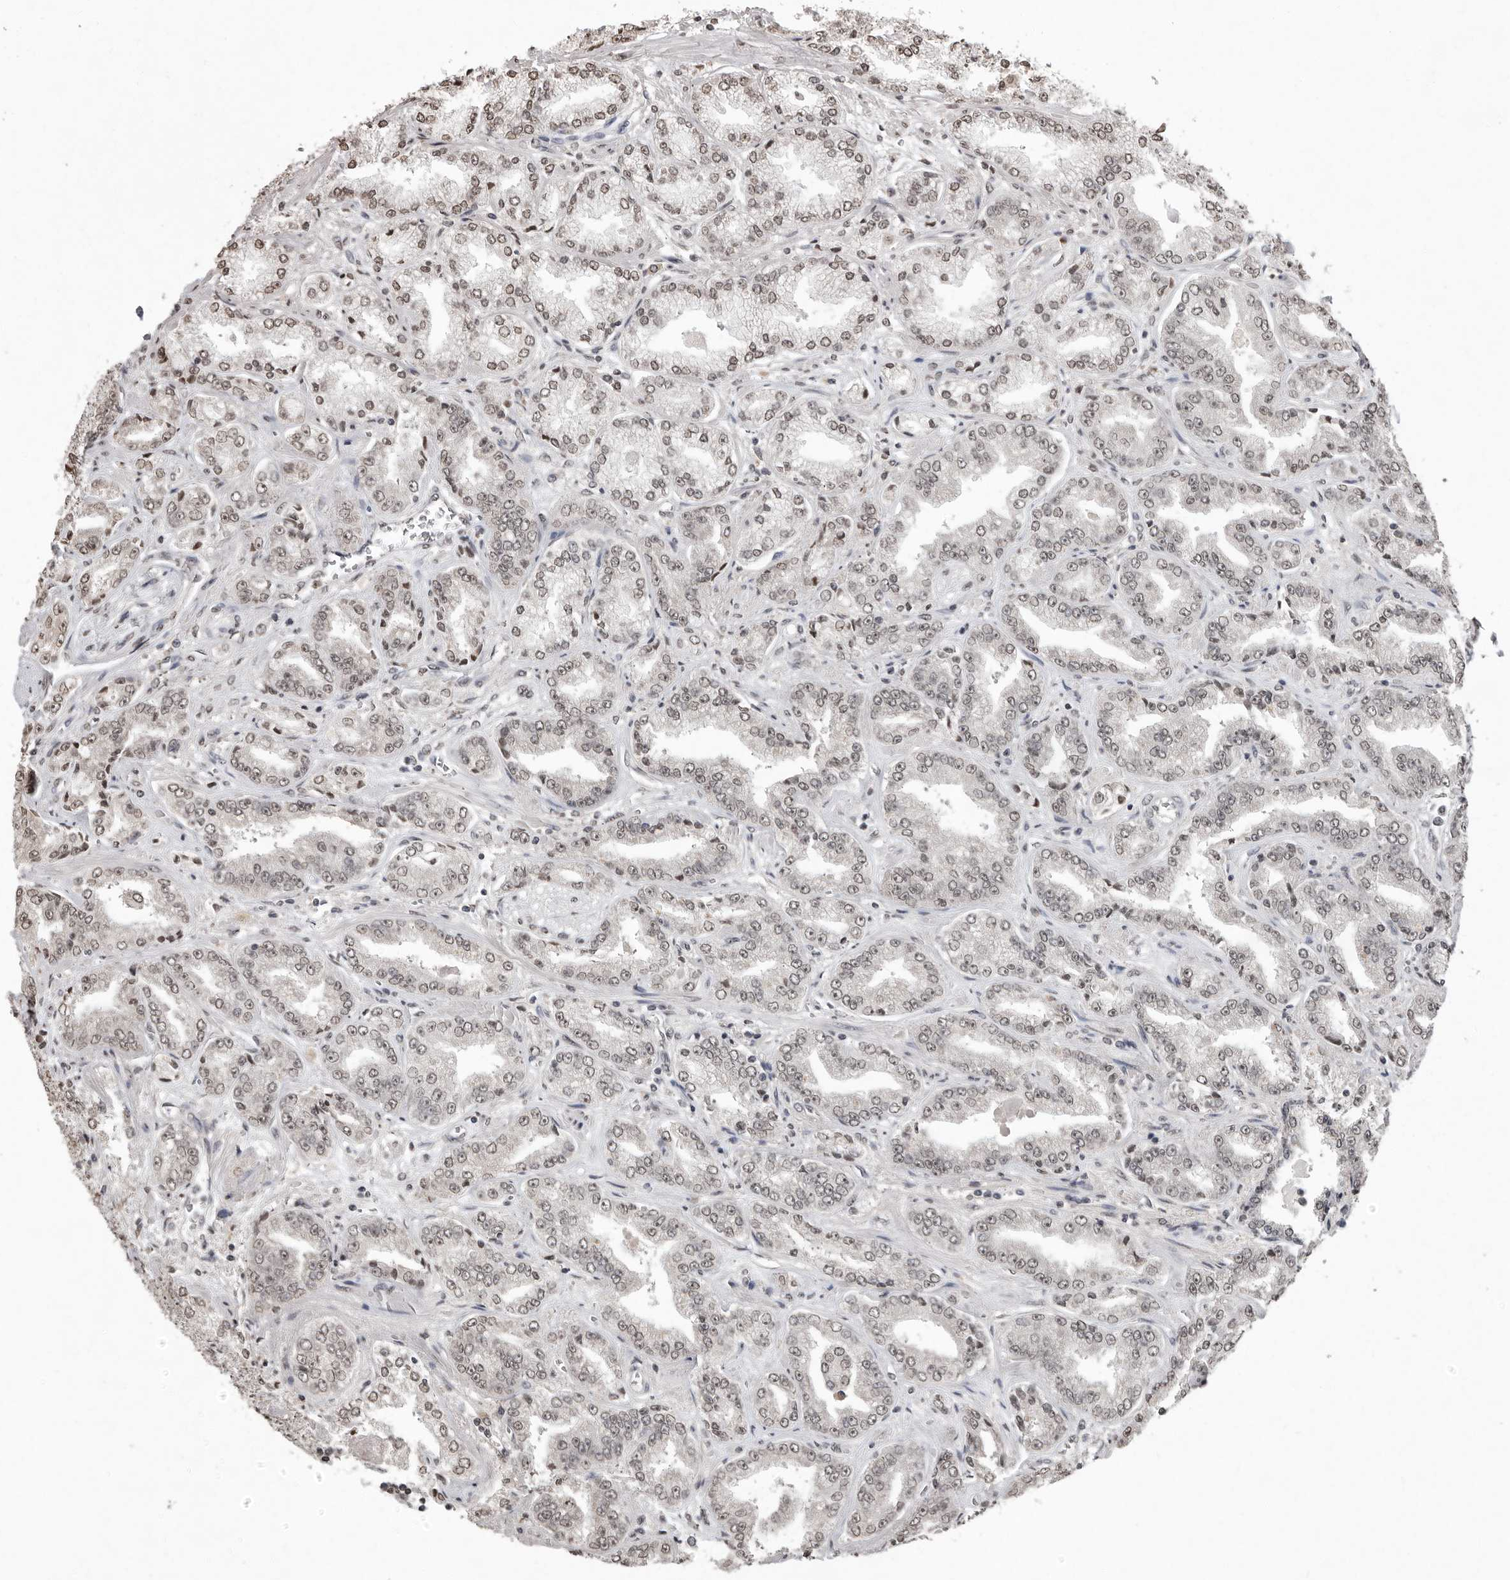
{"staining": {"intensity": "negative", "quantity": "none", "location": "none"}, "tissue": "prostate cancer", "cell_type": "Tumor cells", "image_type": "cancer", "snomed": [{"axis": "morphology", "description": "Adenocarcinoma, High grade"}, {"axis": "topography", "description": "Prostate"}], "caption": "Protein analysis of adenocarcinoma (high-grade) (prostate) reveals no significant expression in tumor cells. (DAB (3,3'-diaminobenzidine) immunohistochemistry, high magnification).", "gene": "WDR45", "patient": {"sex": "male", "age": 71}}